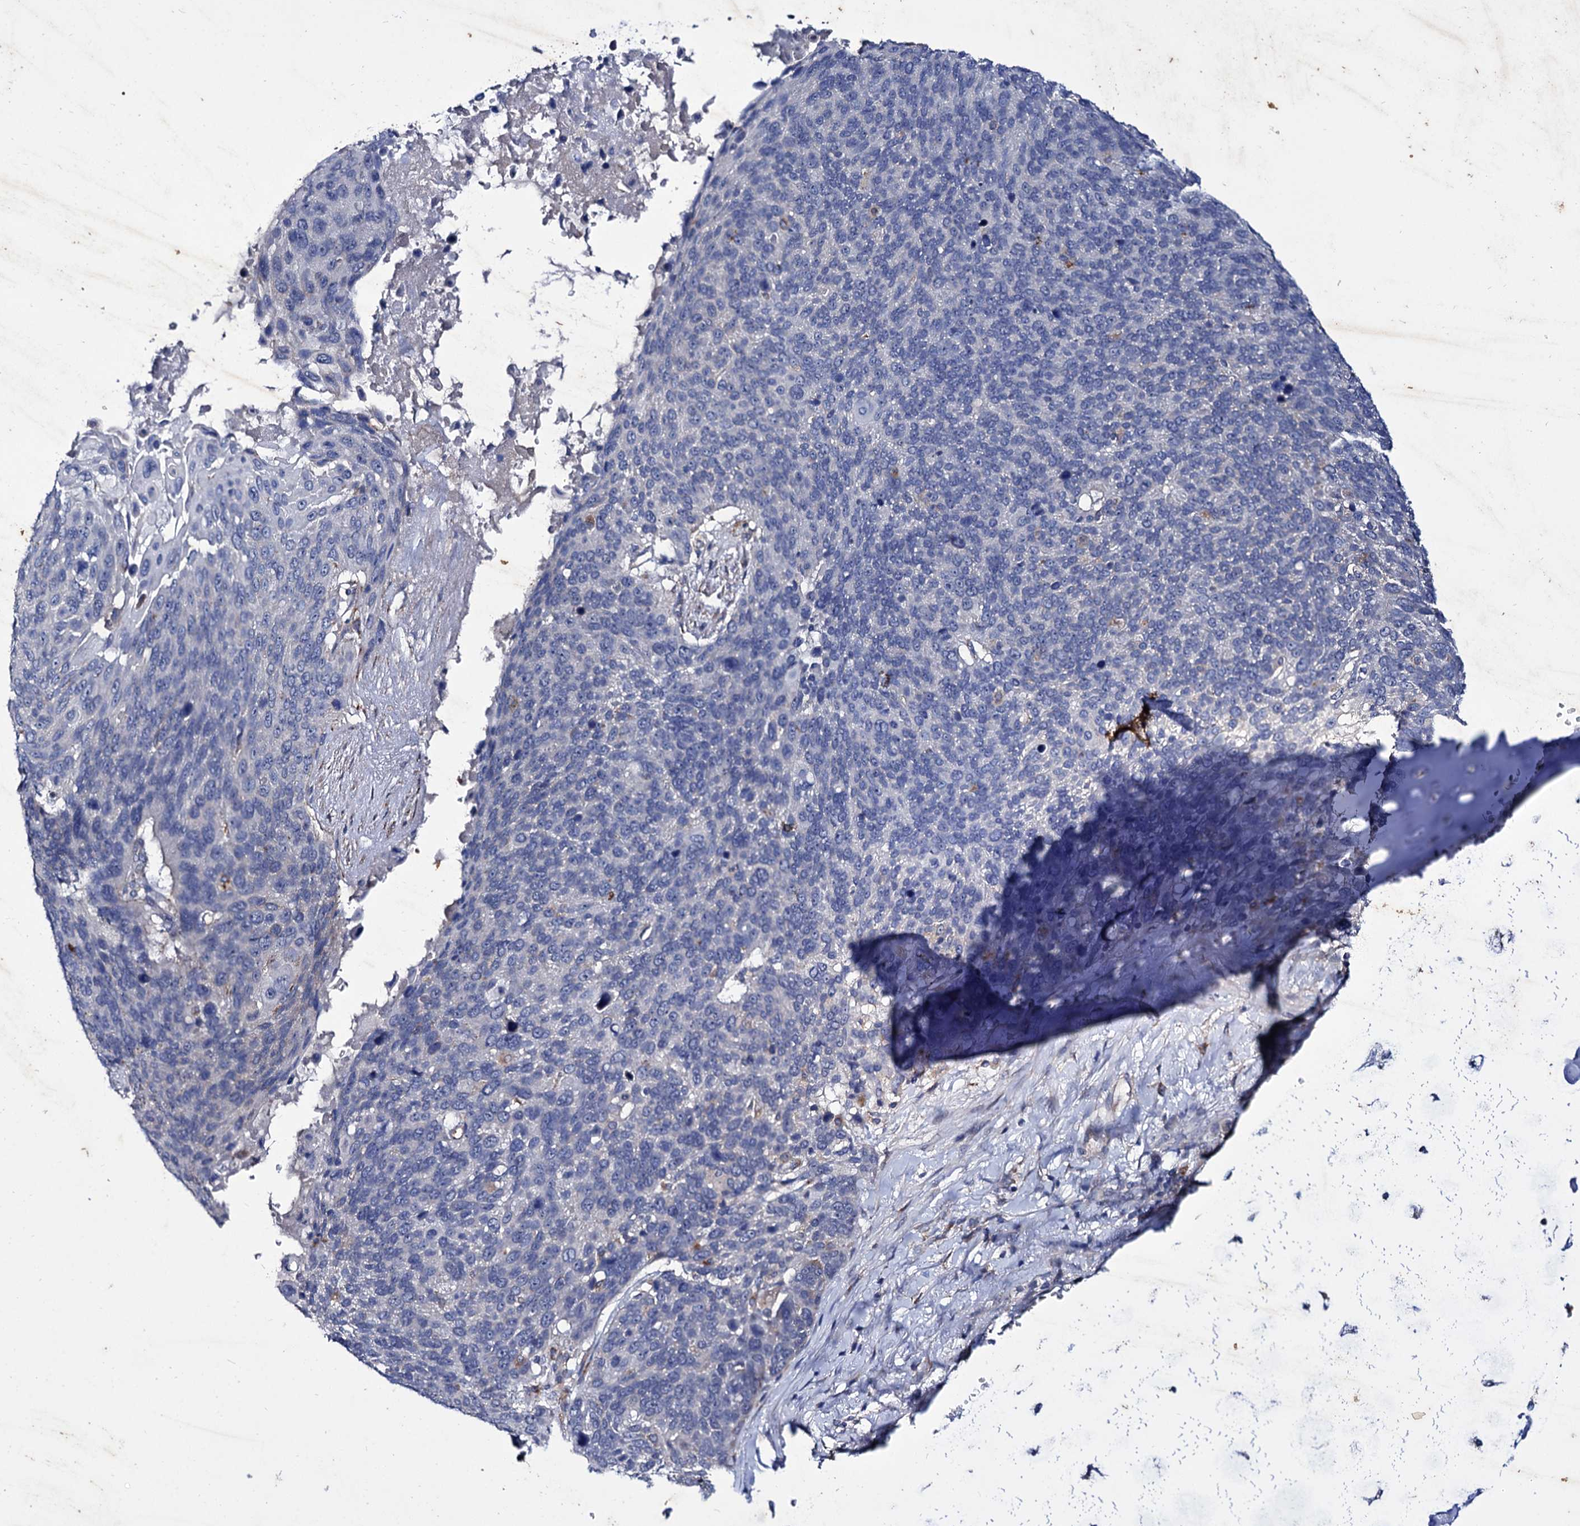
{"staining": {"intensity": "negative", "quantity": "none", "location": "none"}, "tissue": "lung cancer", "cell_type": "Tumor cells", "image_type": "cancer", "snomed": [{"axis": "morphology", "description": "Squamous cell carcinoma, NOS"}, {"axis": "topography", "description": "Lung"}], "caption": "This micrograph is of lung cancer (squamous cell carcinoma) stained with immunohistochemistry to label a protein in brown with the nuclei are counter-stained blue. There is no expression in tumor cells. (DAB immunohistochemistry (IHC) with hematoxylin counter stain).", "gene": "AXL", "patient": {"sex": "male", "age": 66}}